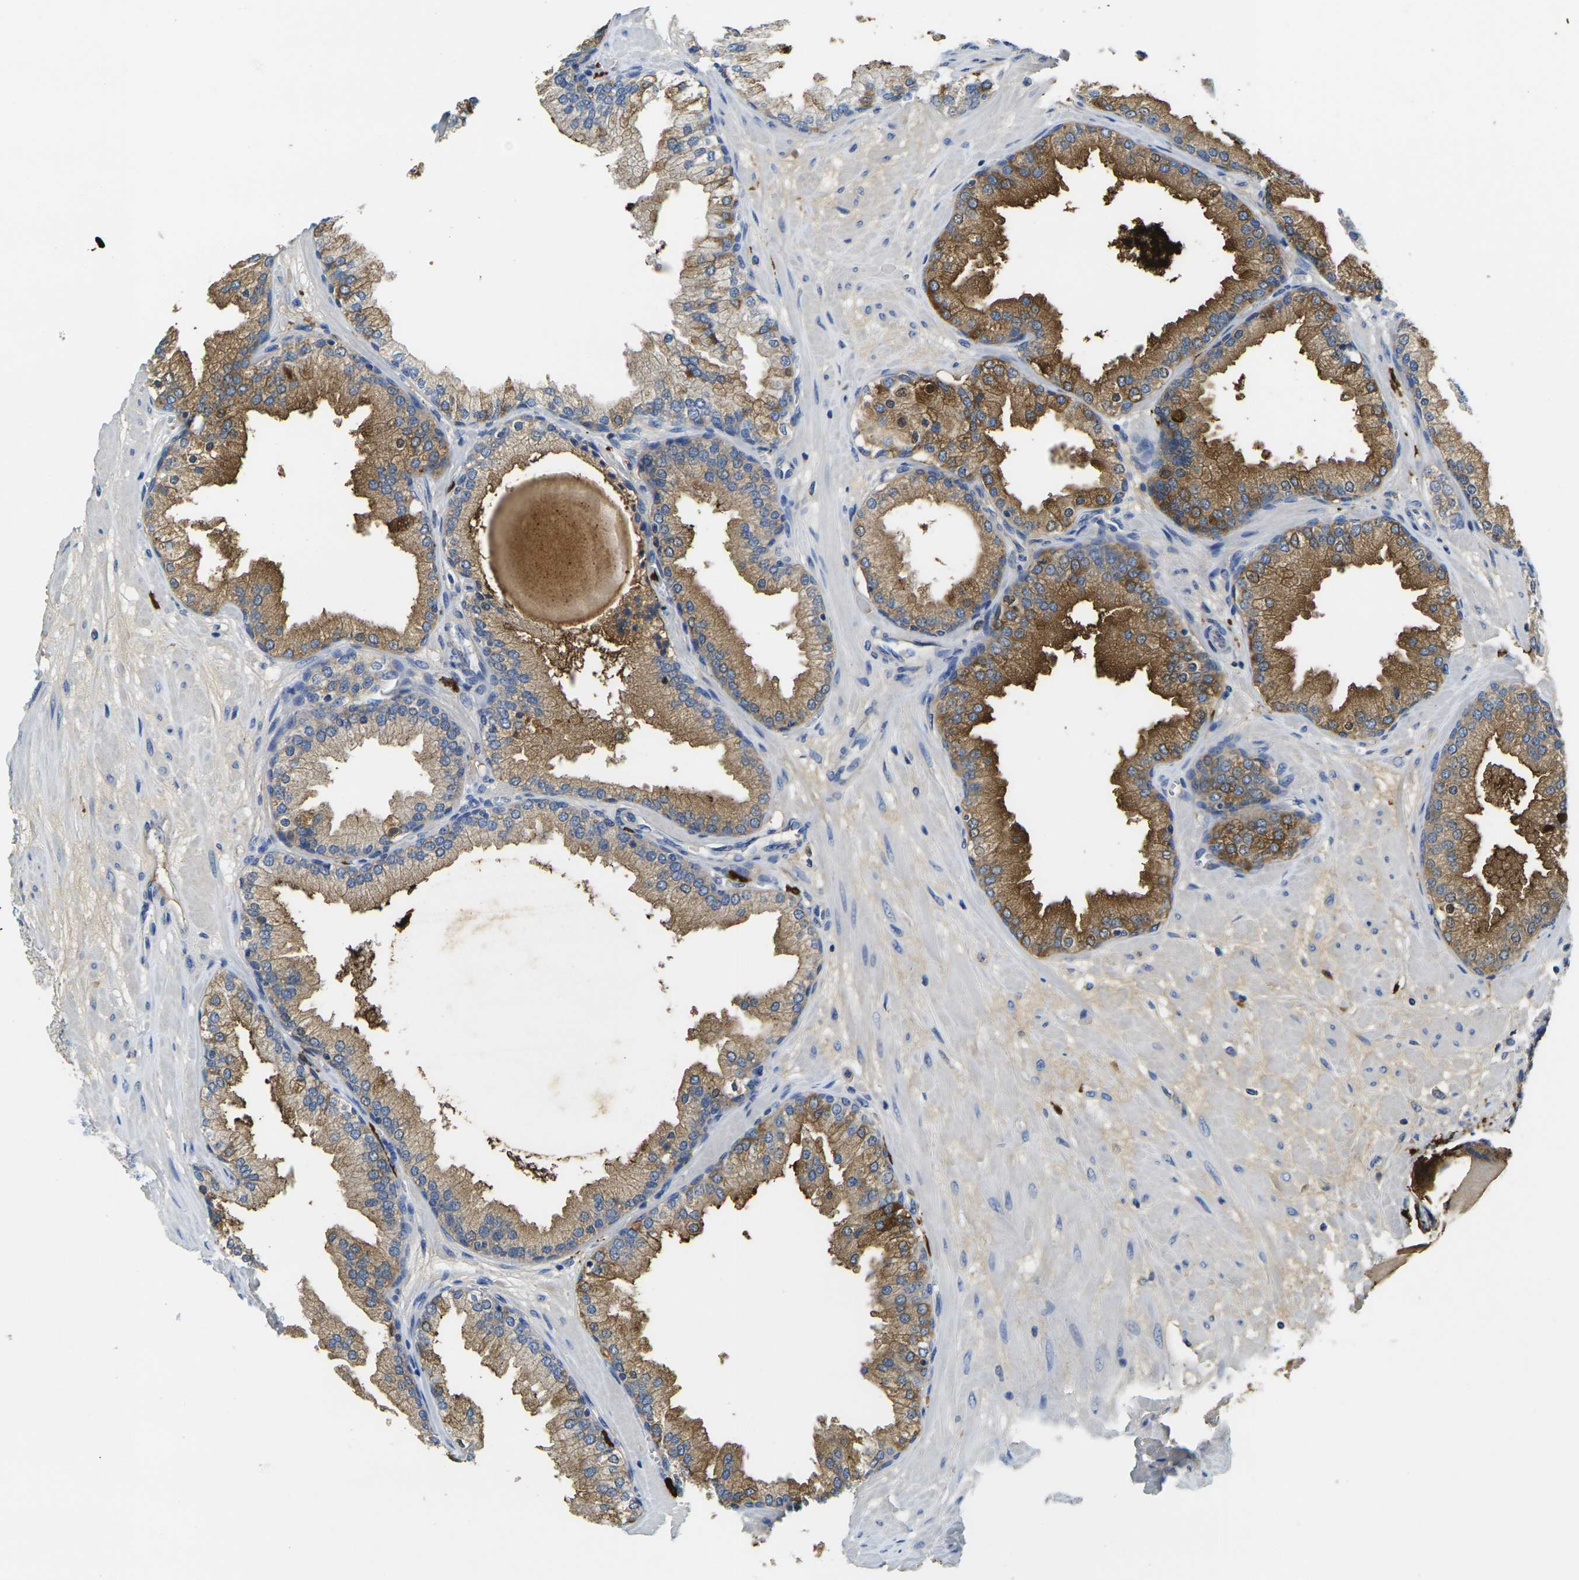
{"staining": {"intensity": "moderate", "quantity": "25%-75%", "location": "cytoplasmic/membranous"}, "tissue": "prostate", "cell_type": "Glandular cells", "image_type": "normal", "snomed": [{"axis": "morphology", "description": "Normal tissue, NOS"}, {"axis": "topography", "description": "Prostate"}], "caption": "Prostate stained with DAB (3,3'-diaminobenzidine) IHC displays medium levels of moderate cytoplasmic/membranous positivity in approximately 25%-75% of glandular cells. The protein is shown in brown color, while the nuclei are stained blue.", "gene": "S100A9", "patient": {"sex": "male", "age": 51}}